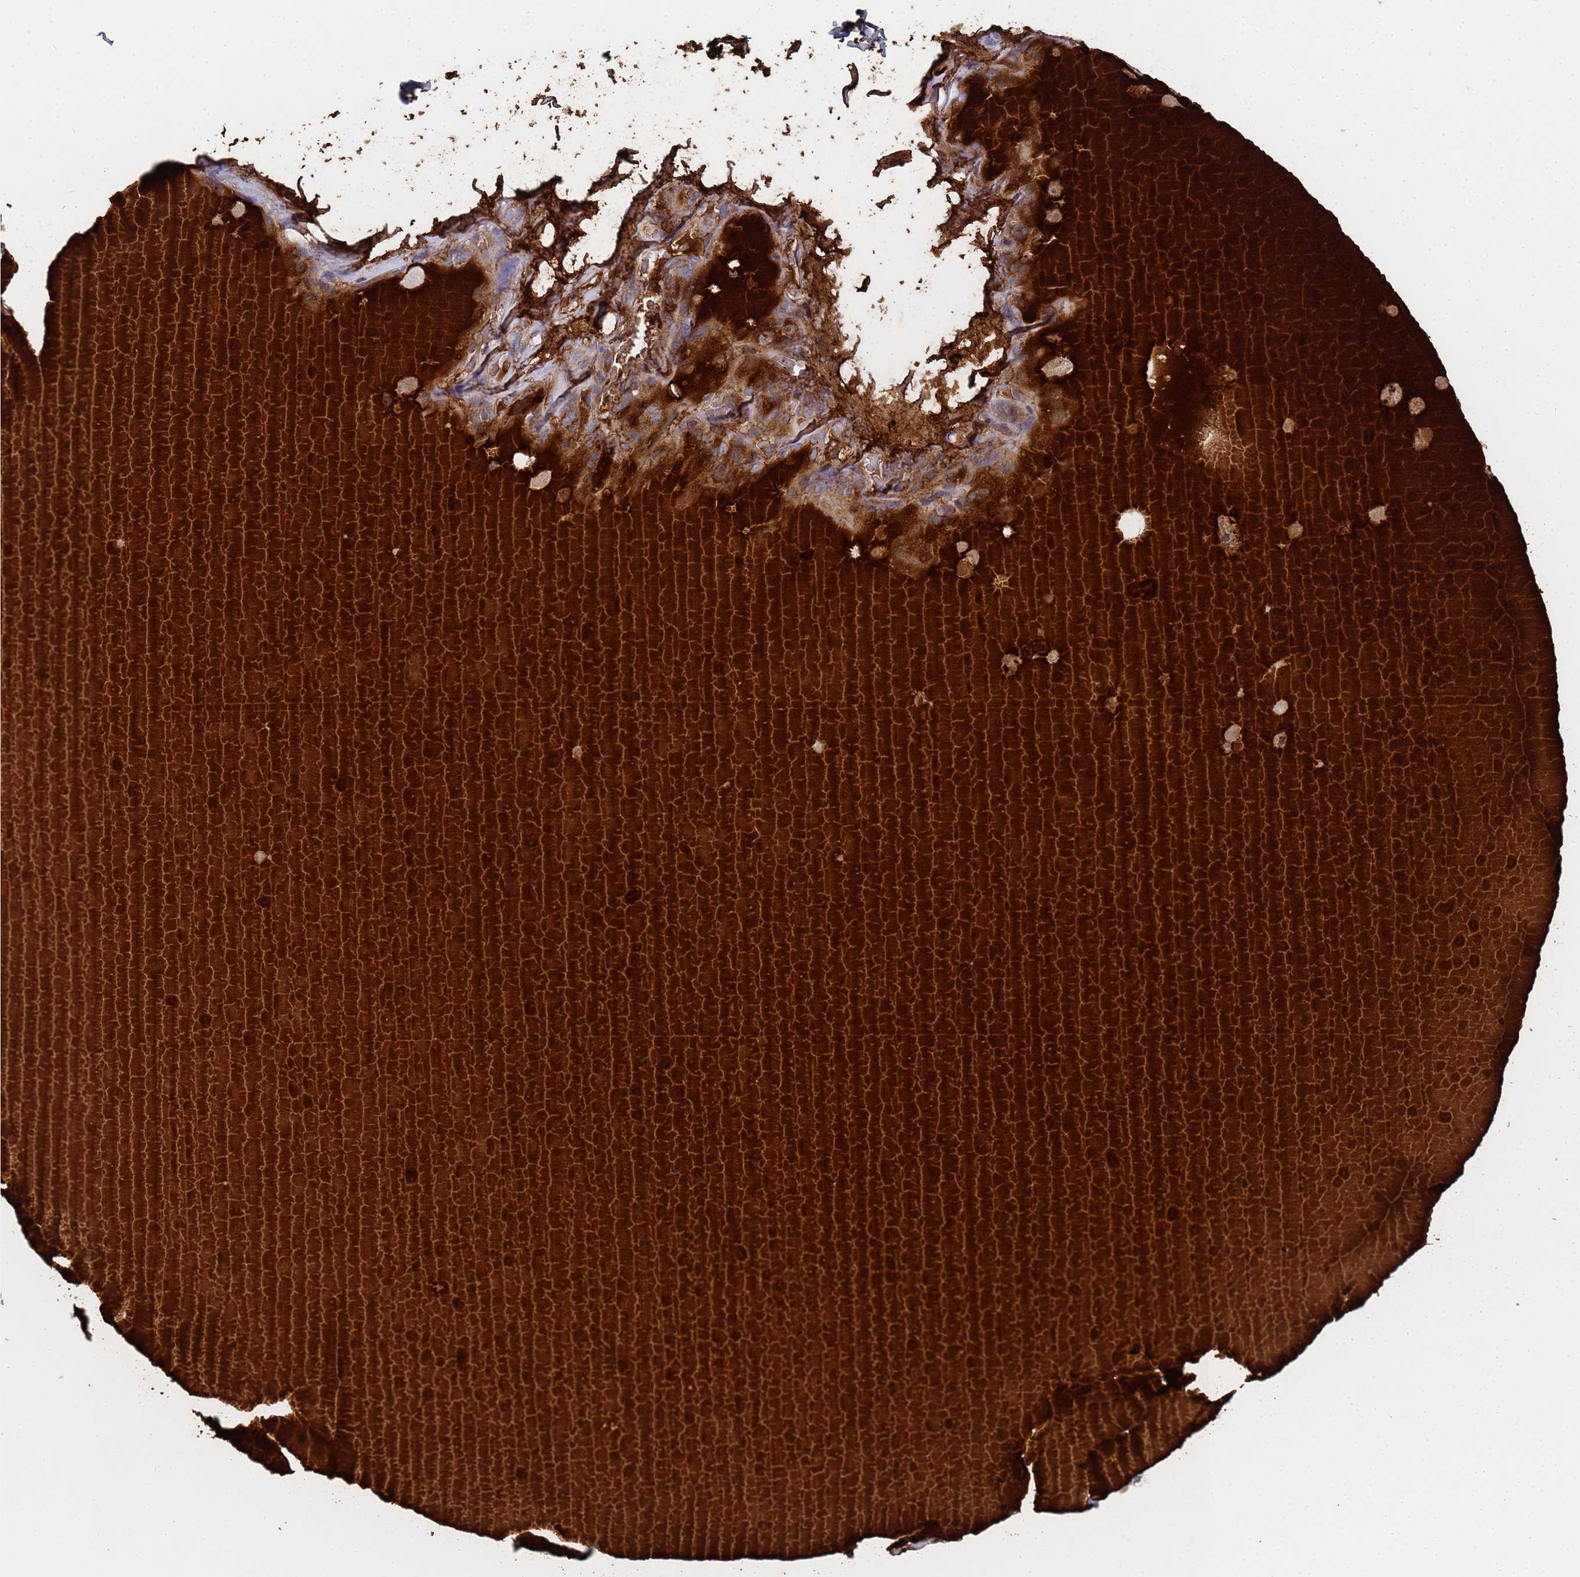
{"staining": {"intensity": "moderate", "quantity": ">75%", "location": "cytoplasmic/membranous"}, "tissue": "thyroid gland", "cell_type": "Glandular cells", "image_type": "normal", "snomed": [{"axis": "morphology", "description": "Normal tissue, NOS"}, {"axis": "topography", "description": "Thyroid gland"}], "caption": "Normal thyroid gland exhibits moderate cytoplasmic/membranous staining in about >75% of glandular cells, visualized by immunohistochemistry. Immunohistochemistry (ihc) stains the protein of interest in brown and the nuclei are stained blue.", "gene": "NSUN6", "patient": {"sex": "female", "age": 22}}